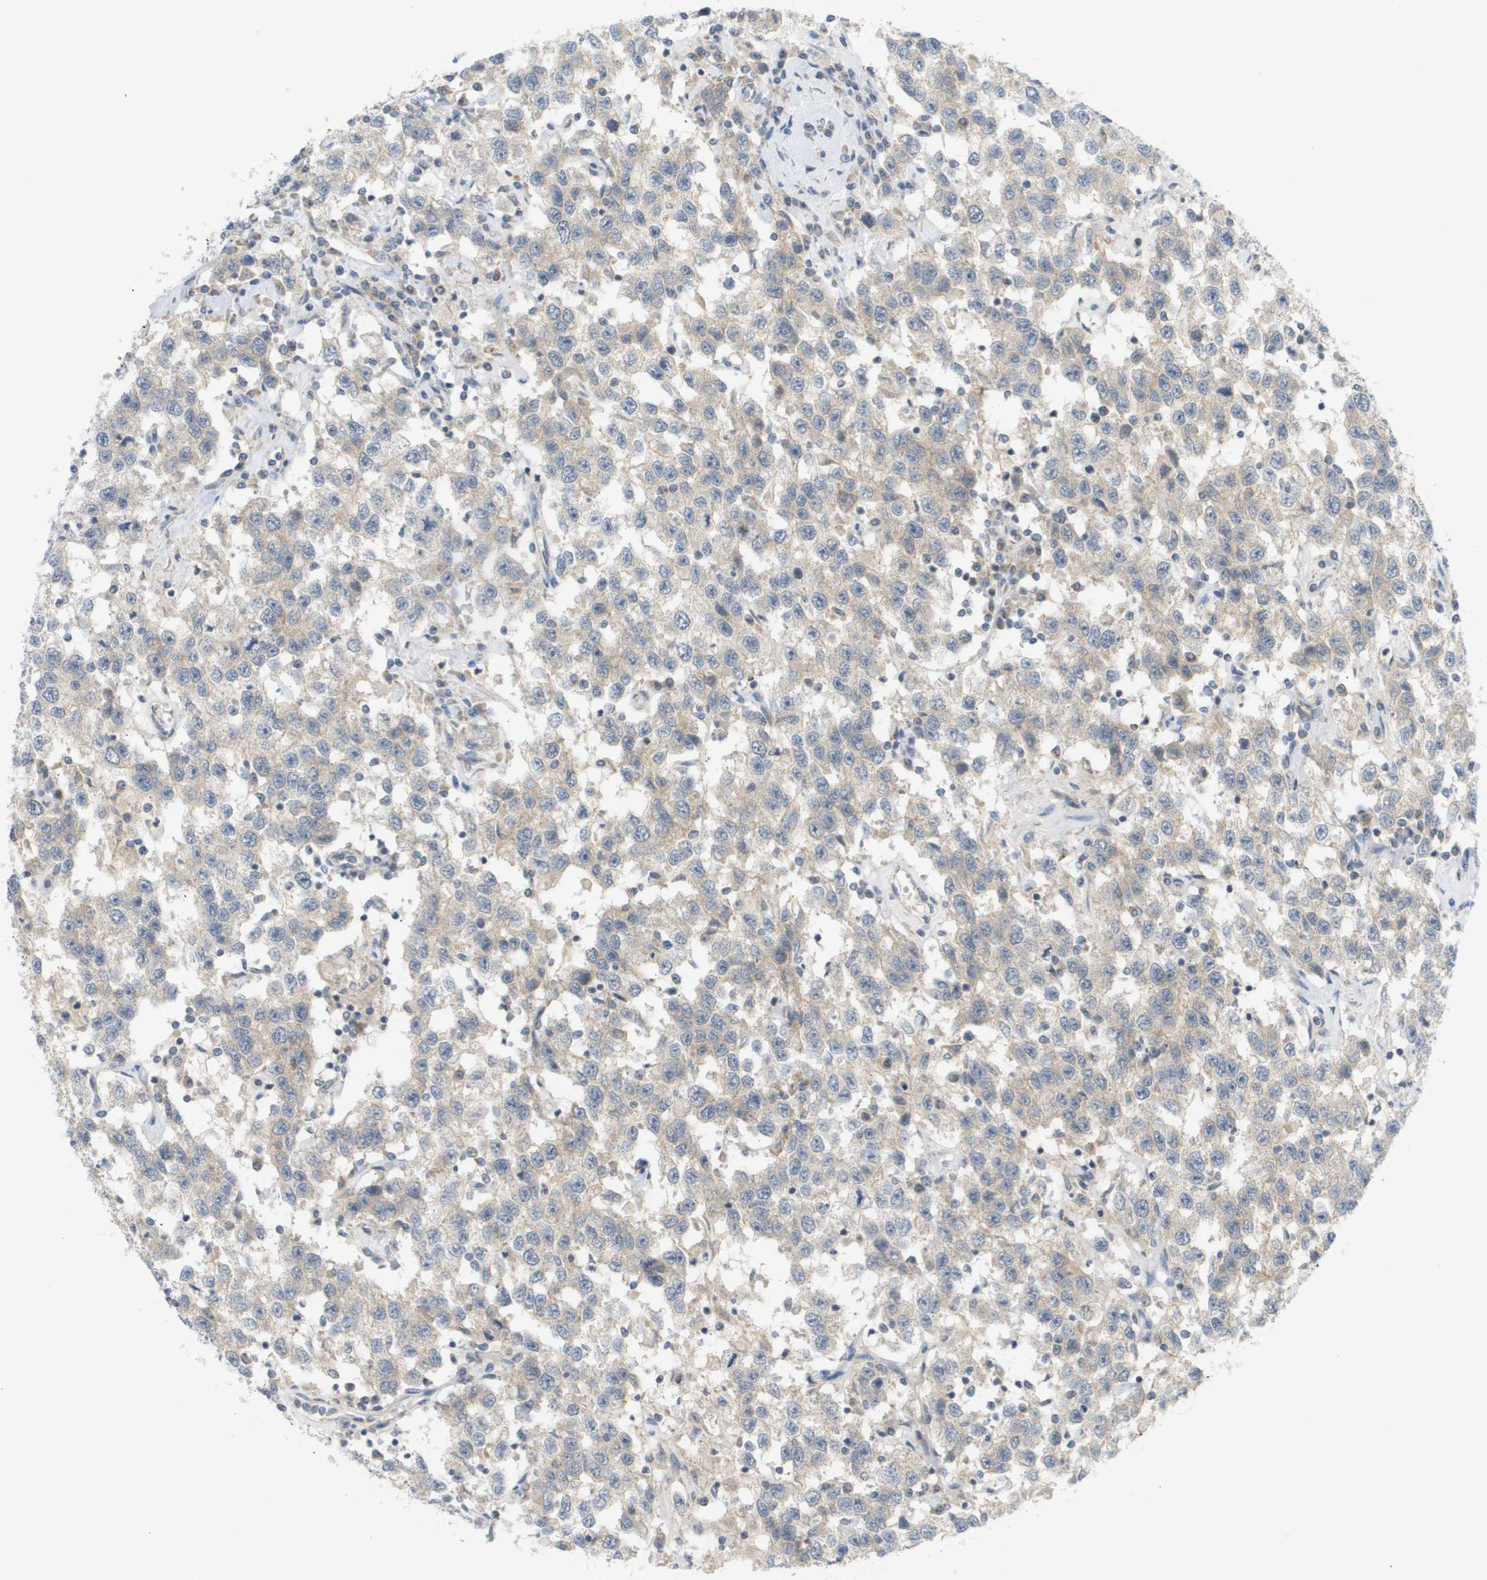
{"staining": {"intensity": "weak", "quantity": "<25%", "location": "cytoplasmic/membranous"}, "tissue": "testis cancer", "cell_type": "Tumor cells", "image_type": "cancer", "snomed": [{"axis": "morphology", "description": "Seminoma, NOS"}, {"axis": "topography", "description": "Testis"}], "caption": "The immunohistochemistry histopathology image has no significant positivity in tumor cells of testis cancer tissue.", "gene": "PROC", "patient": {"sex": "male", "age": 41}}